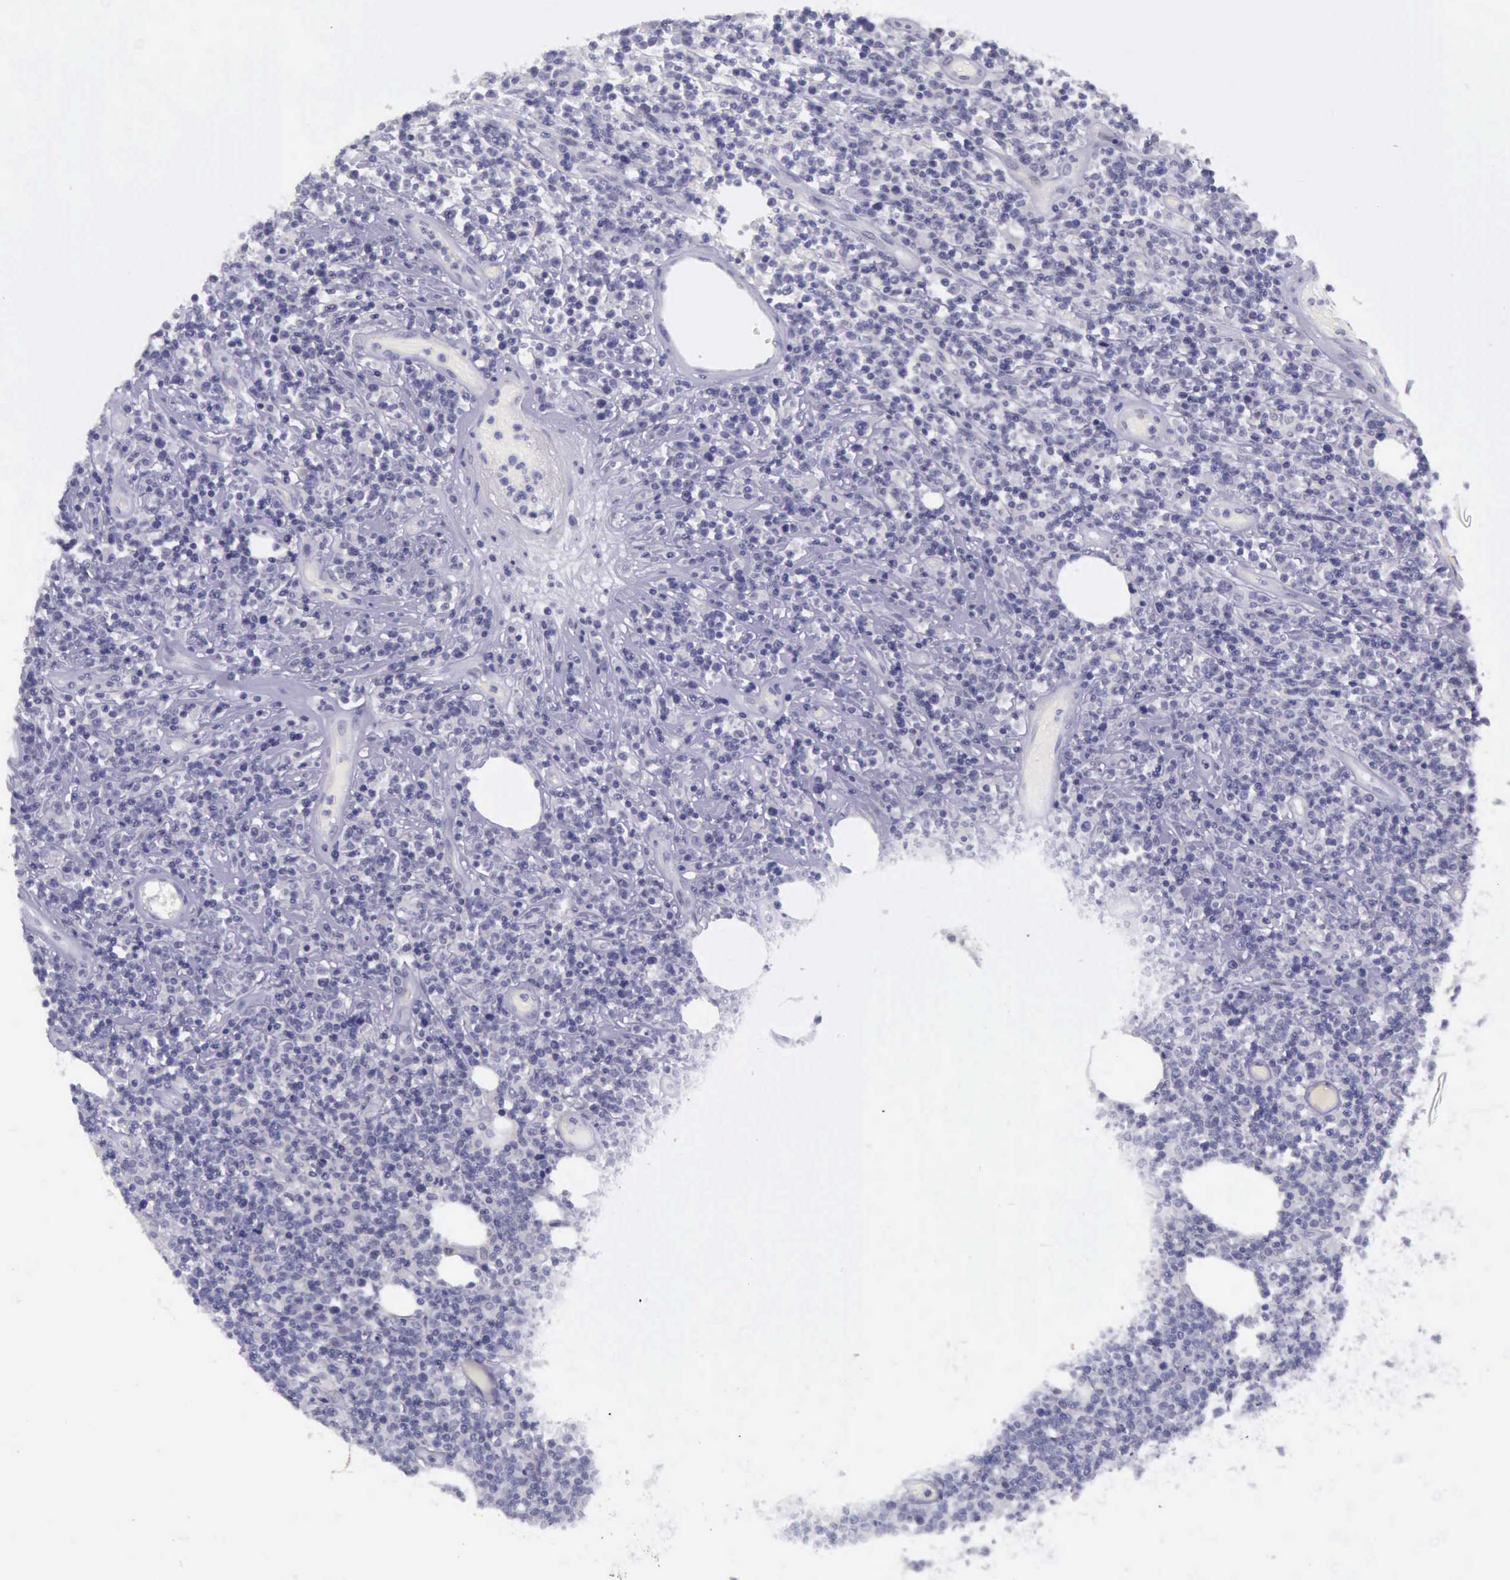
{"staining": {"intensity": "negative", "quantity": "none", "location": "none"}, "tissue": "lymphoma", "cell_type": "Tumor cells", "image_type": "cancer", "snomed": [{"axis": "morphology", "description": "Malignant lymphoma, non-Hodgkin's type, High grade"}, {"axis": "topography", "description": "Colon"}], "caption": "DAB immunohistochemical staining of human lymphoma shows no significant staining in tumor cells. Brightfield microscopy of immunohistochemistry stained with DAB (brown) and hematoxylin (blue), captured at high magnification.", "gene": "ARNT2", "patient": {"sex": "male", "age": 82}}